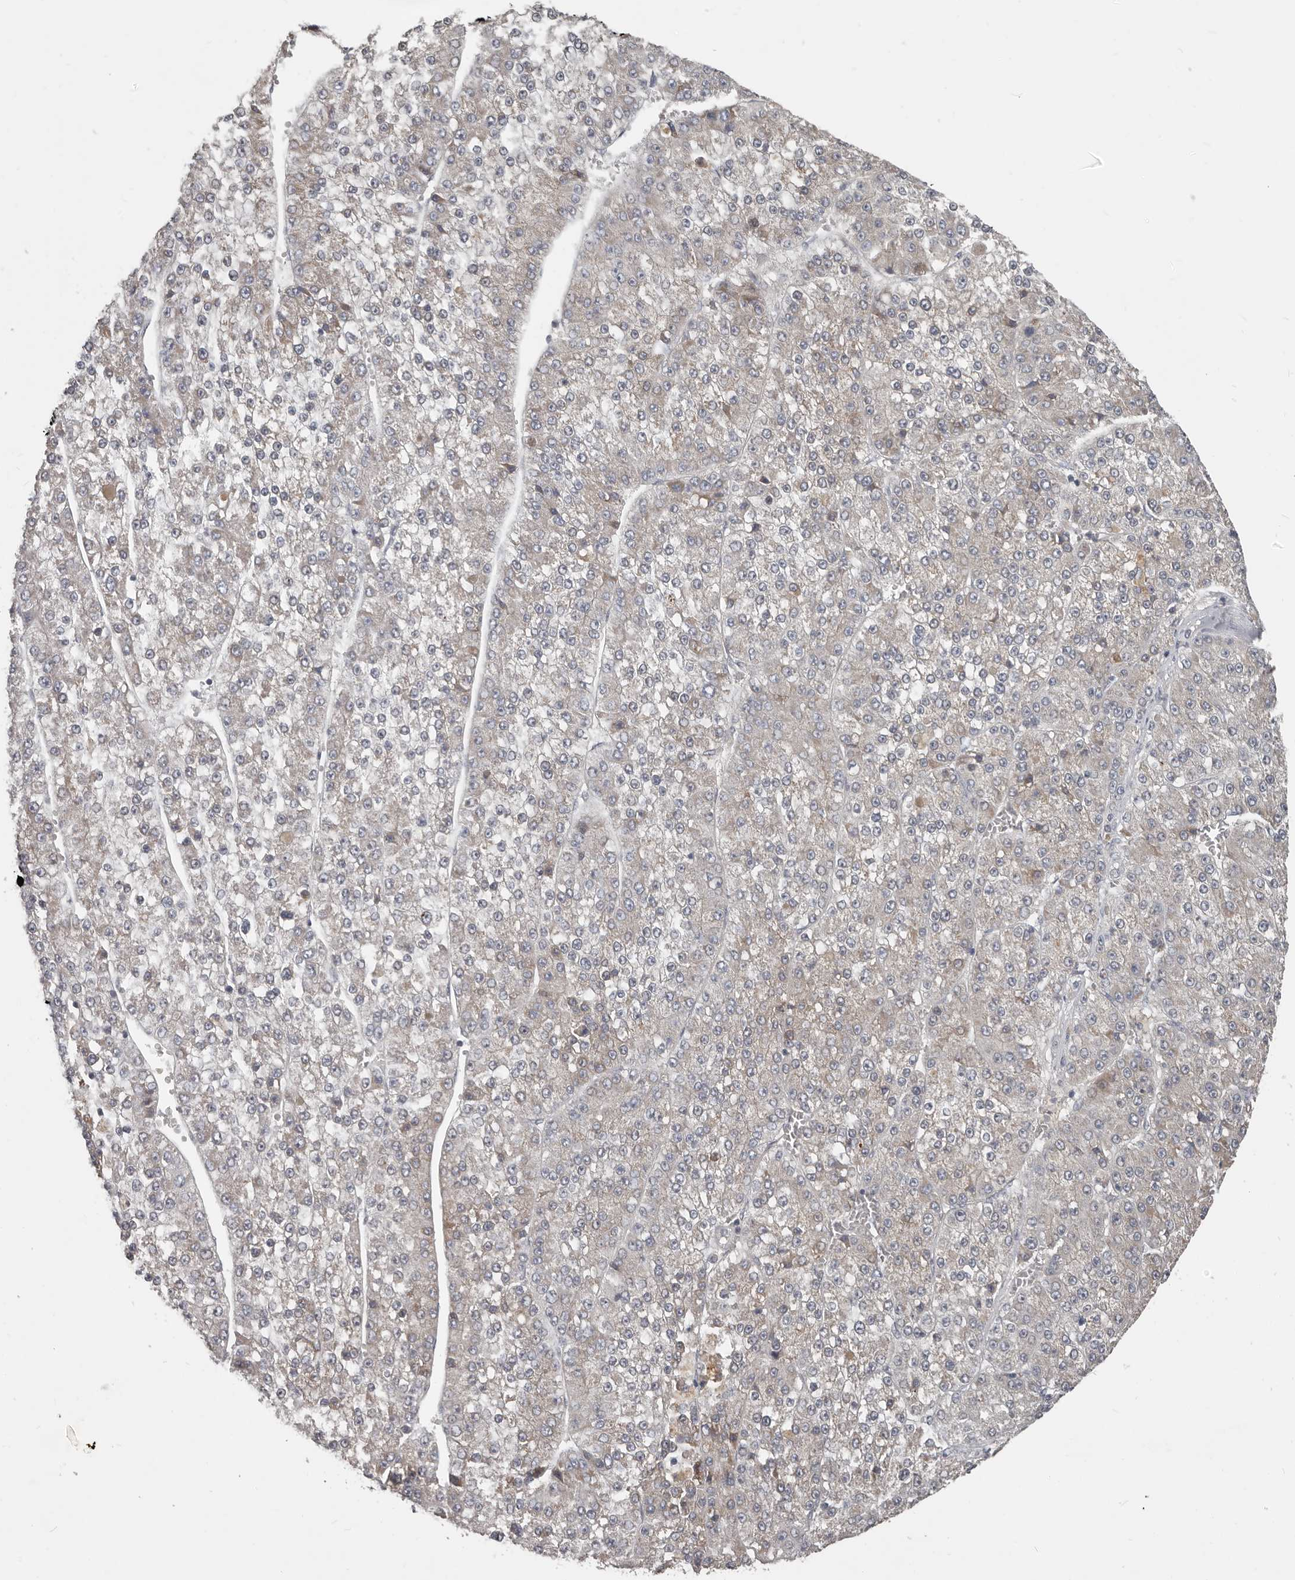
{"staining": {"intensity": "weak", "quantity": "25%-75%", "location": "cytoplasmic/membranous"}, "tissue": "liver cancer", "cell_type": "Tumor cells", "image_type": "cancer", "snomed": [{"axis": "morphology", "description": "Carcinoma, Hepatocellular, NOS"}, {"axis": "topography", "description": "Liver"}], "caption": "Weak cytoplasmic/membranous protein staining is appreciated in about 25%-75% of tumor cells in liver cancer.", "gene": "AKNAD1", "patient": {"sex": "female", "age": 73}}